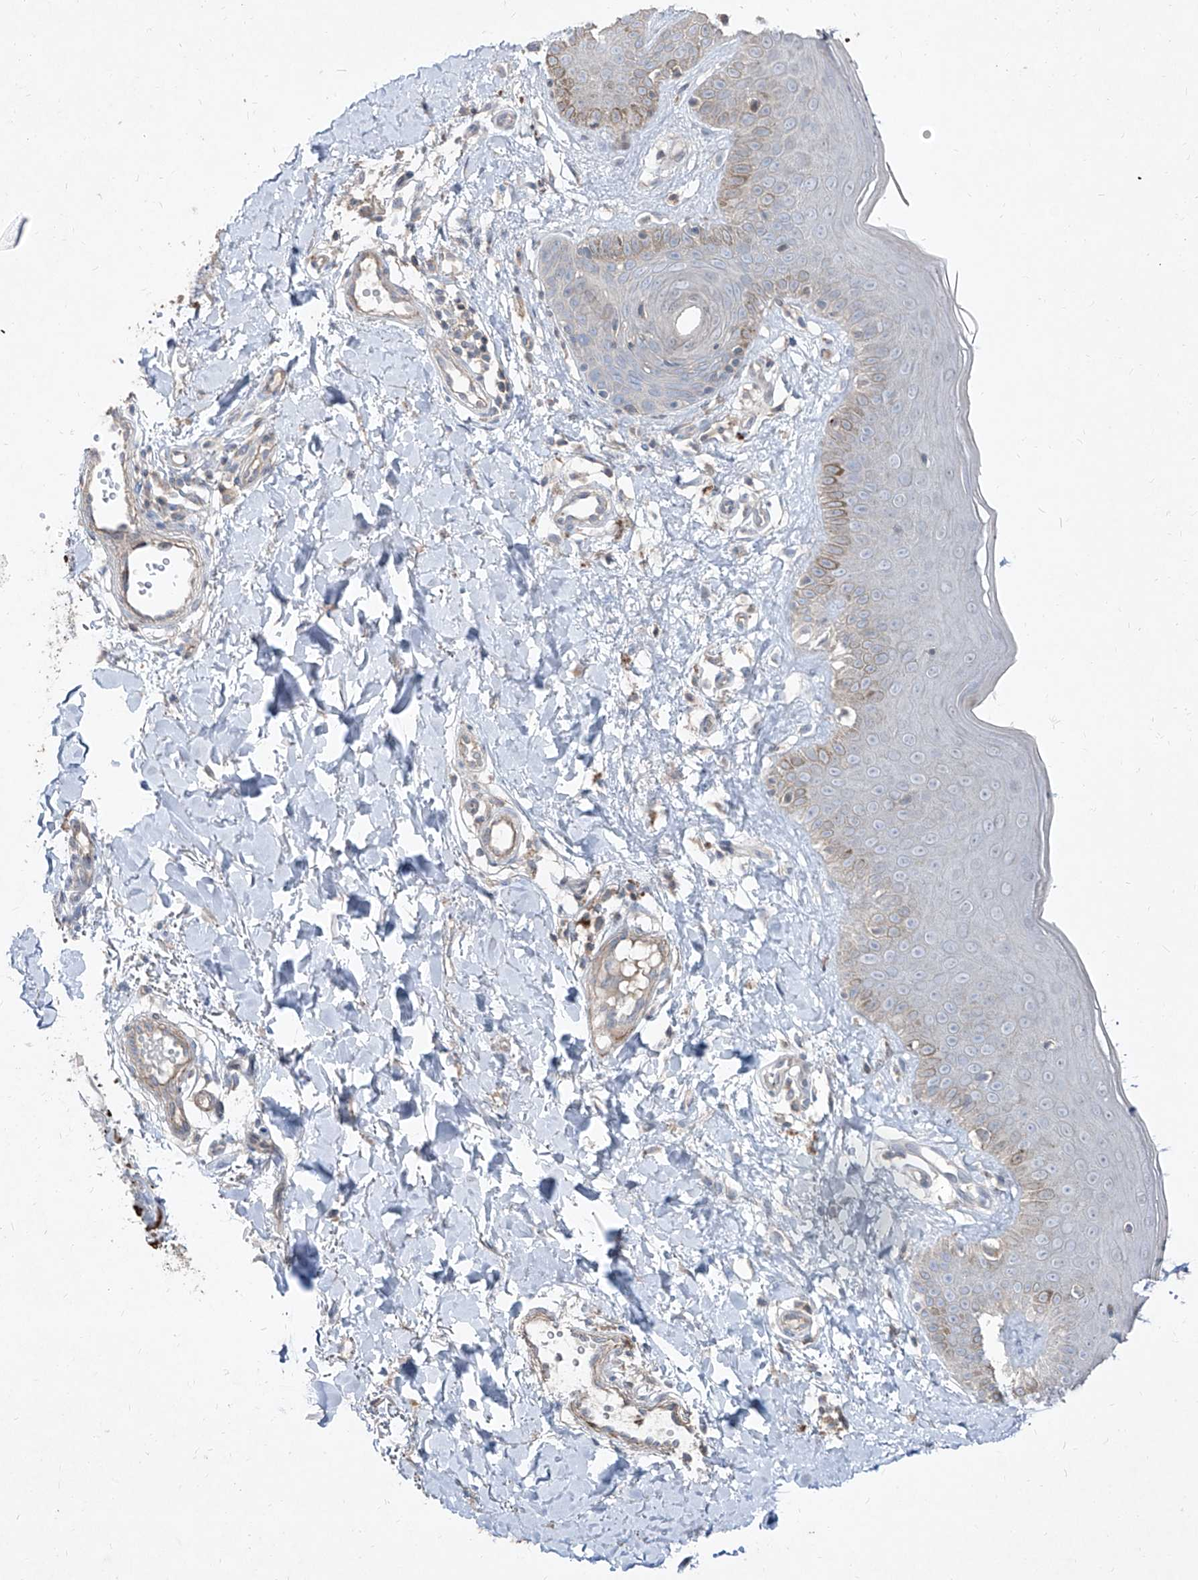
{"staining": {"intensity": "negative", "quantity": "none", "location": "none"}, "tissue": "skin", "cell_type": "Fibroblasts", "image_type": "normal", "snomed": [{"axis": "morphology", "description": "Normal tissue, NOS"}, {"axis": "topography", "description": "Skin"}], "caption": "High power microscopy image of an IHC photomicrograph of normal skin, revealing no significant positivity in fibroblasts. (Brightfield microscopy of DAB (3,3'-diaminobenzidine) immunohistochemistry (IHC) at high magnification).", "gene": "UFD1", "patient": {"sex": "male", "age": 52}}